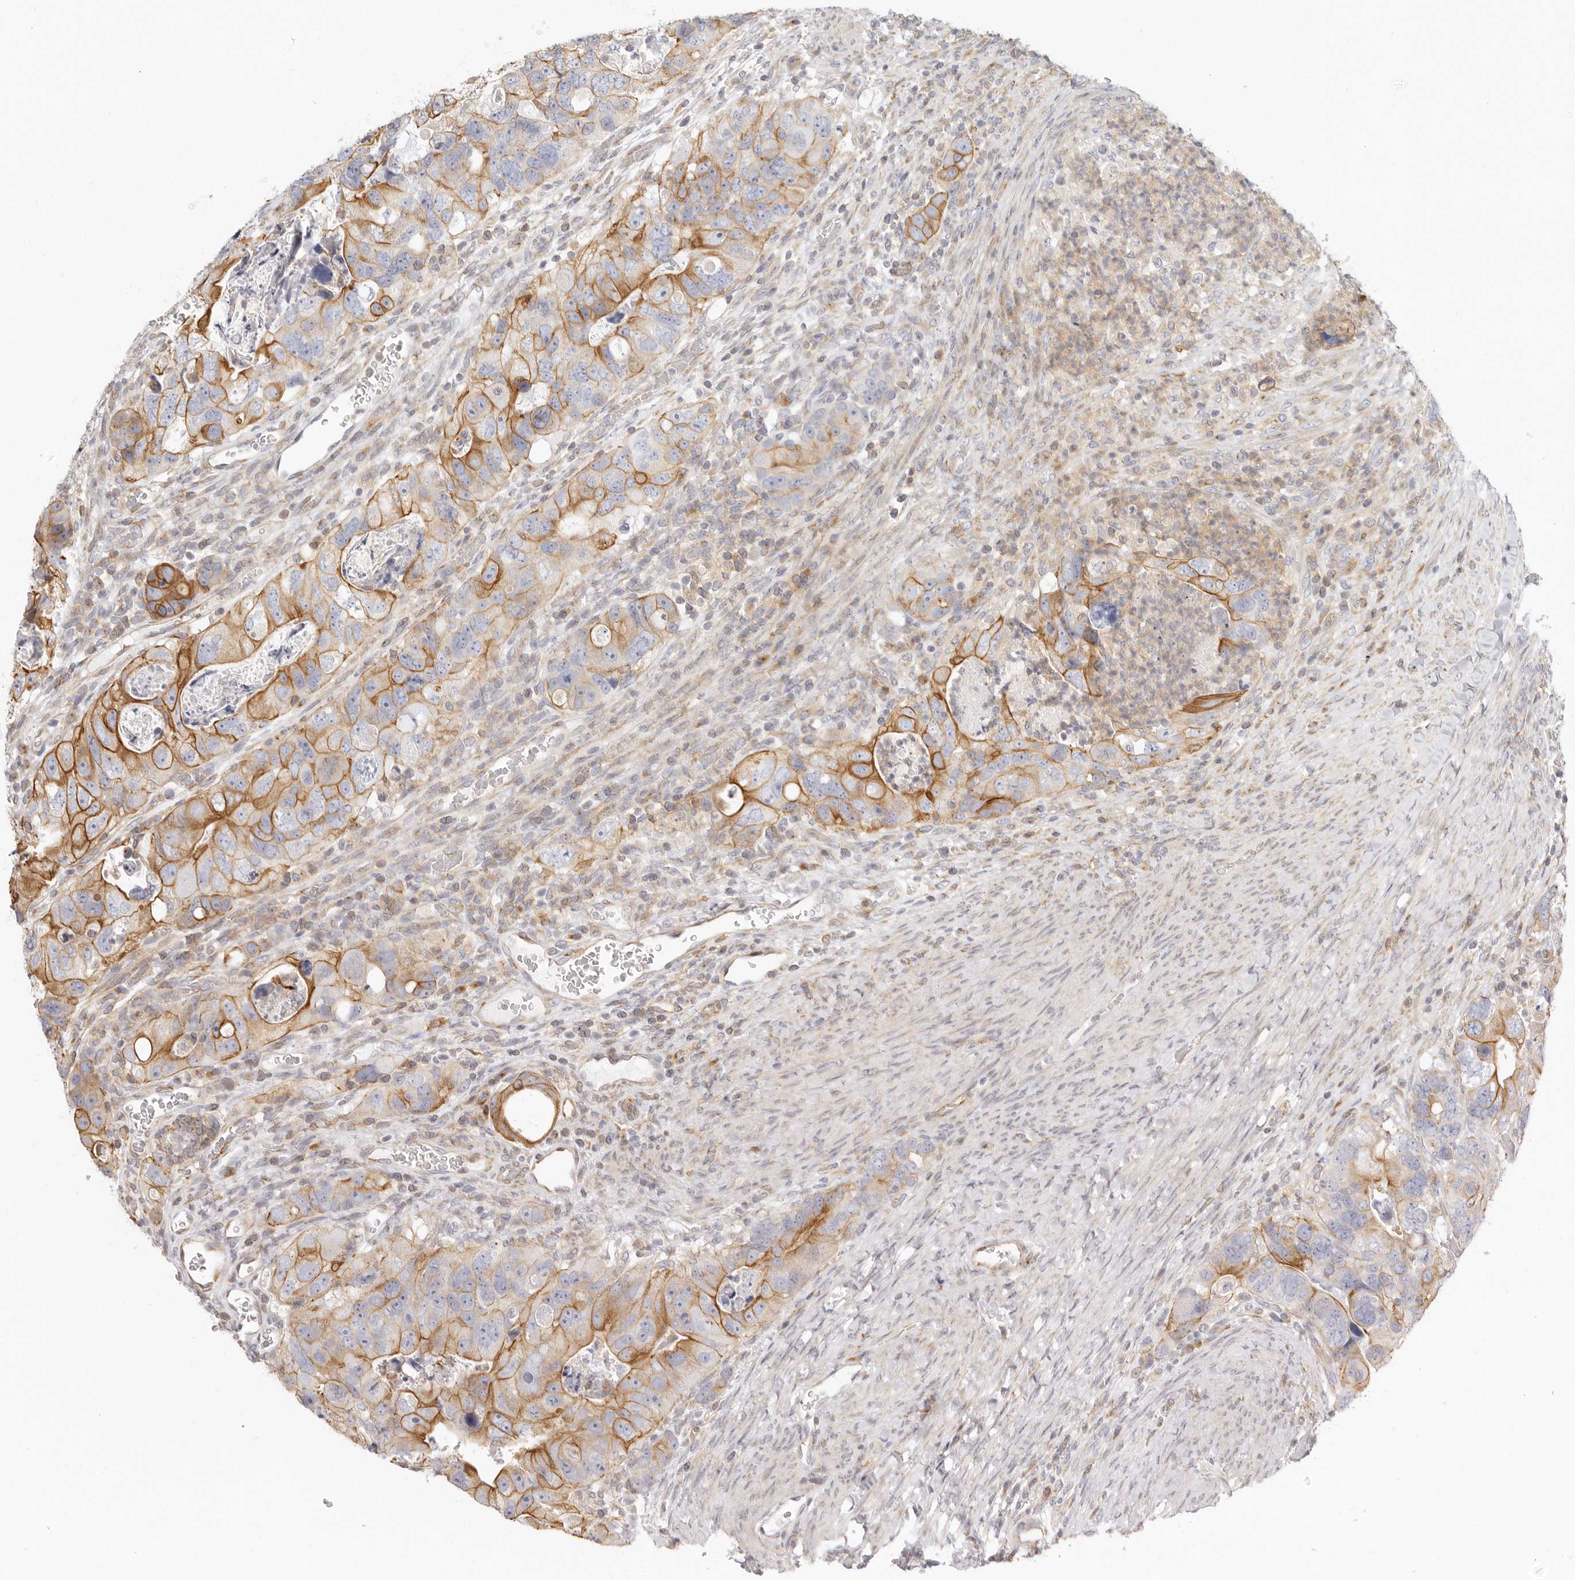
{"staining": {"intensity": "moderate", "quantity": ">75%", "location": "cytoplasmic/membranous"}, "tissue": "colorectal cancer", "cell_type": "Tumor cells", "image_type": "cancer", "snomed": [{"axis": "morphology", "description": "Adenocarcinoma, NOS"}, {"axis": "topography", "description": "Rectum"}], "caption": "IHC image of human colorectal adenocarcinoma stained for a protein (brown), which reveals medium levels of moderate cytoplasmic/membranous staining in about >75% of tumor cells.", "gene": "NIBAN1", "patient": {"sex": "male", "age": 59}}